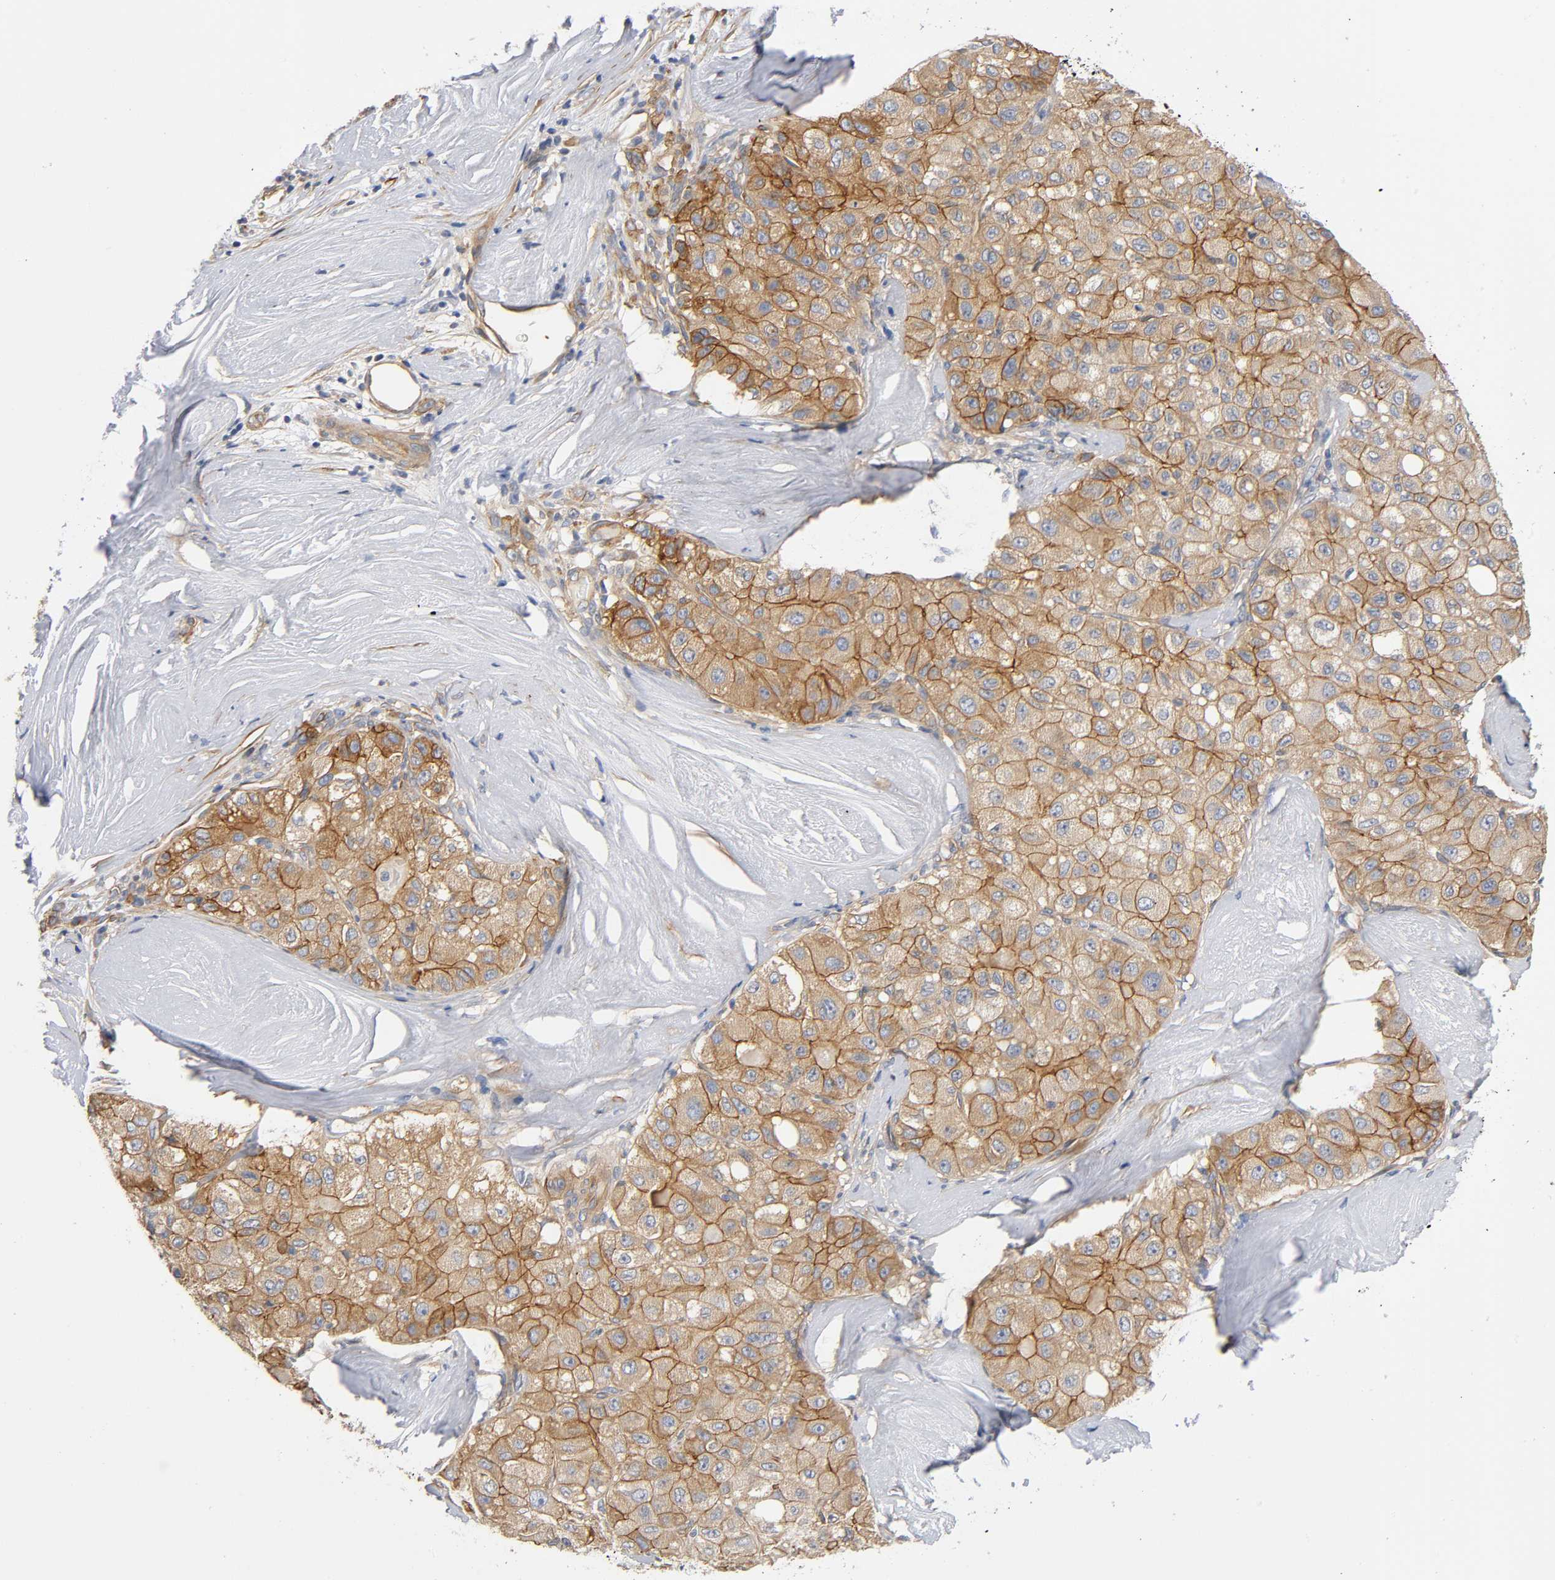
{"staining": {"intensity": "moderate", "quantity": ">75%", "location": "cytoplasmic/membranous"}, "tissue": "liver cancer", "cell_type": "Tumor cells", "image_type": "cancer", "snomed": [{"axis": "morphology", "description": "Carcinoma, Hepatocellular, NOS"}, {"axis": "topography", "description": "Liver"}], "caption": "Moderate cytoplasmic/membranous protein positivity is seen in approximately >75% of tumor cells in hepatocellular carcinoma (liver).", "gene": "MARS1", "patient": {"sex": "male", "age": 80}}